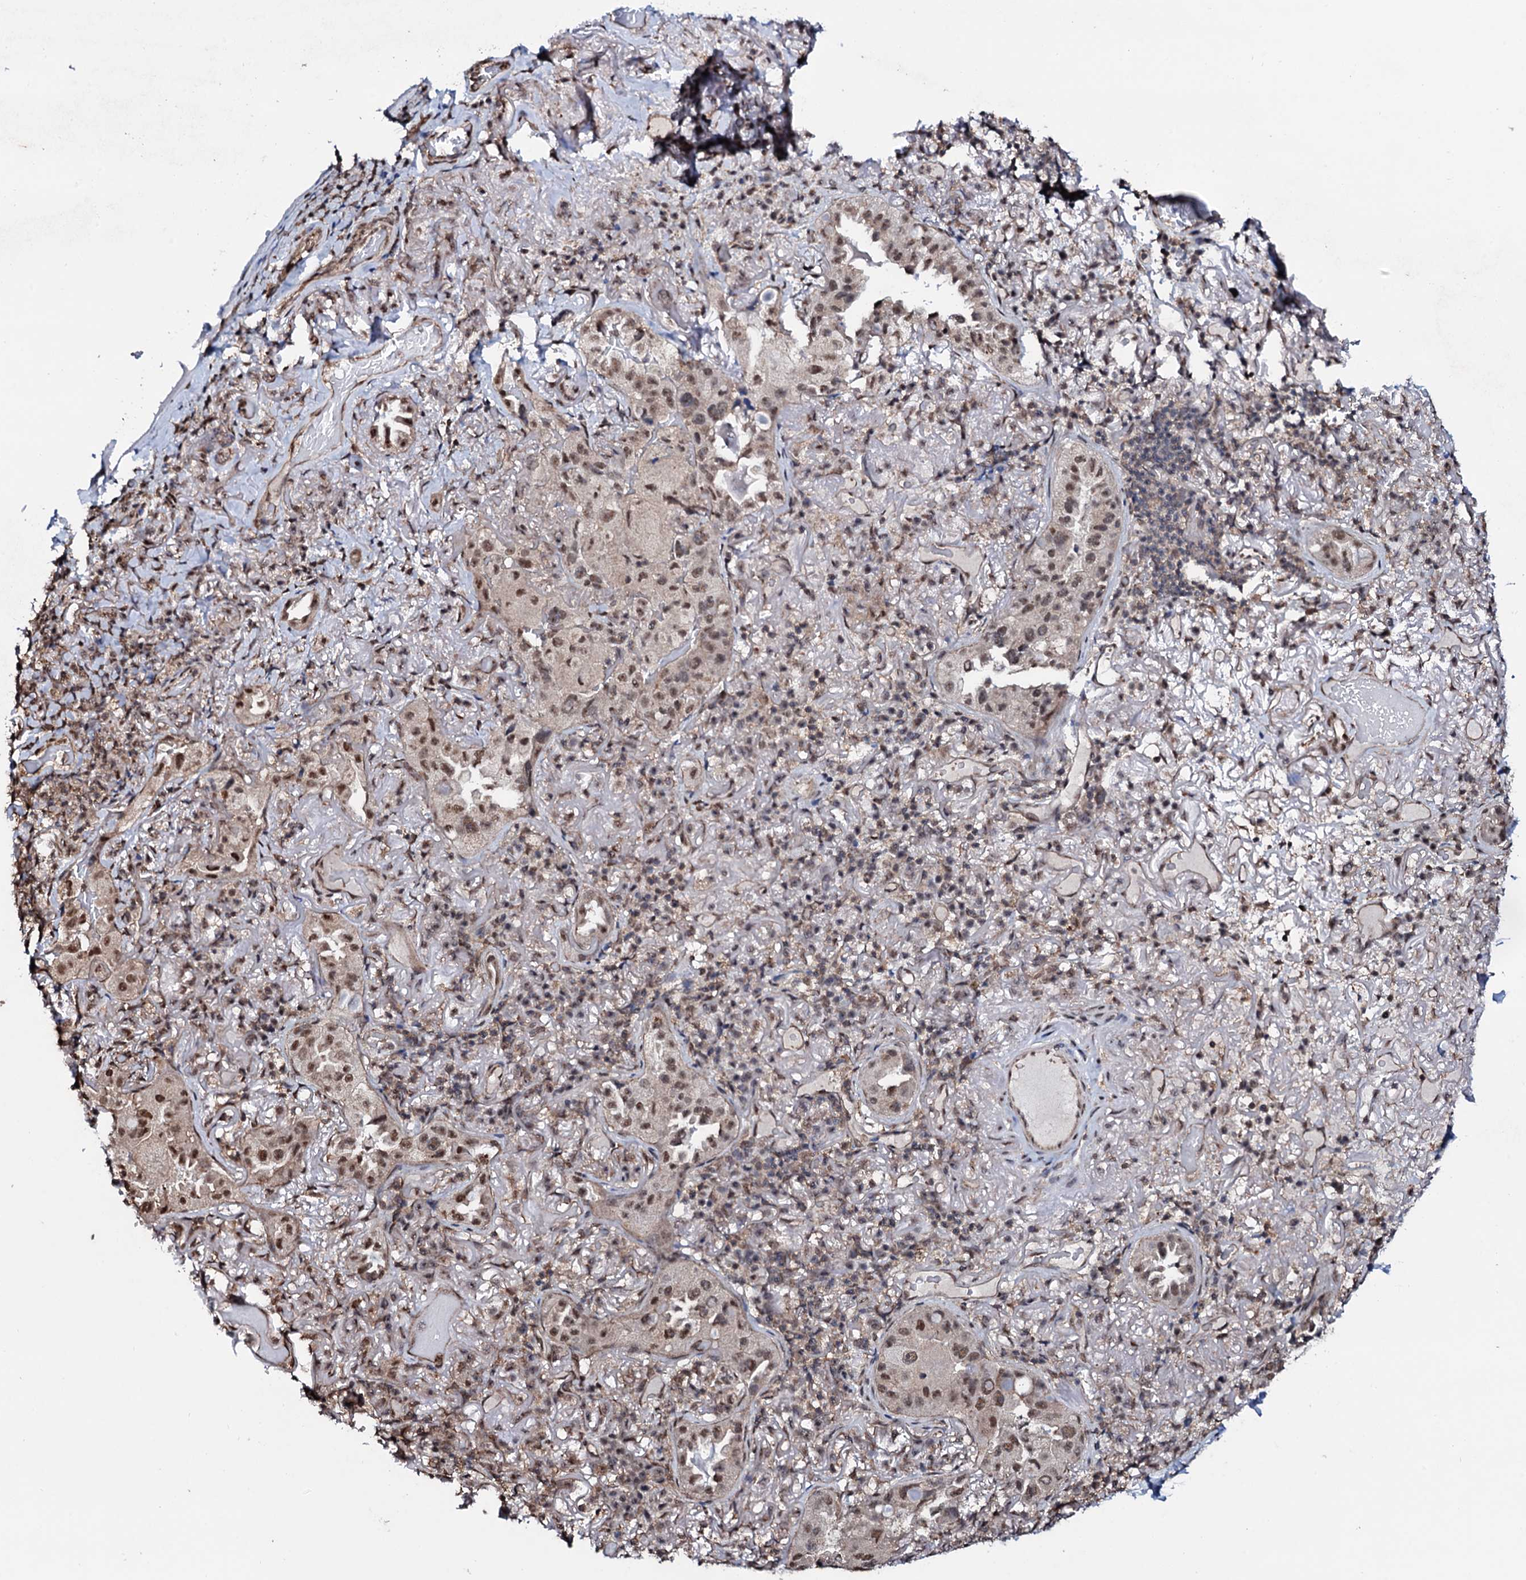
{"staining": {"intensity": "moderate", "quantity": "<25%", "location": "cytoplasmic/membranous,nuclear"}, "tissue": "lung cancer", "cell_type": "Tumor cells", "image_type": "cancer", "snomed": [{"axis": "morphology", "description": "Adenocarcinoma, NOS"}, {"axis": "topography", "description": "Lung"}], "caption": "The immunohistochemical stain shows moderate cytoplasmic/membranous and nuclear positivity in tumor cells of lung cancer (adenocarcinoma) tissue.", "gene": "COG6", "patient": {"sex": "female", "age": 69}}